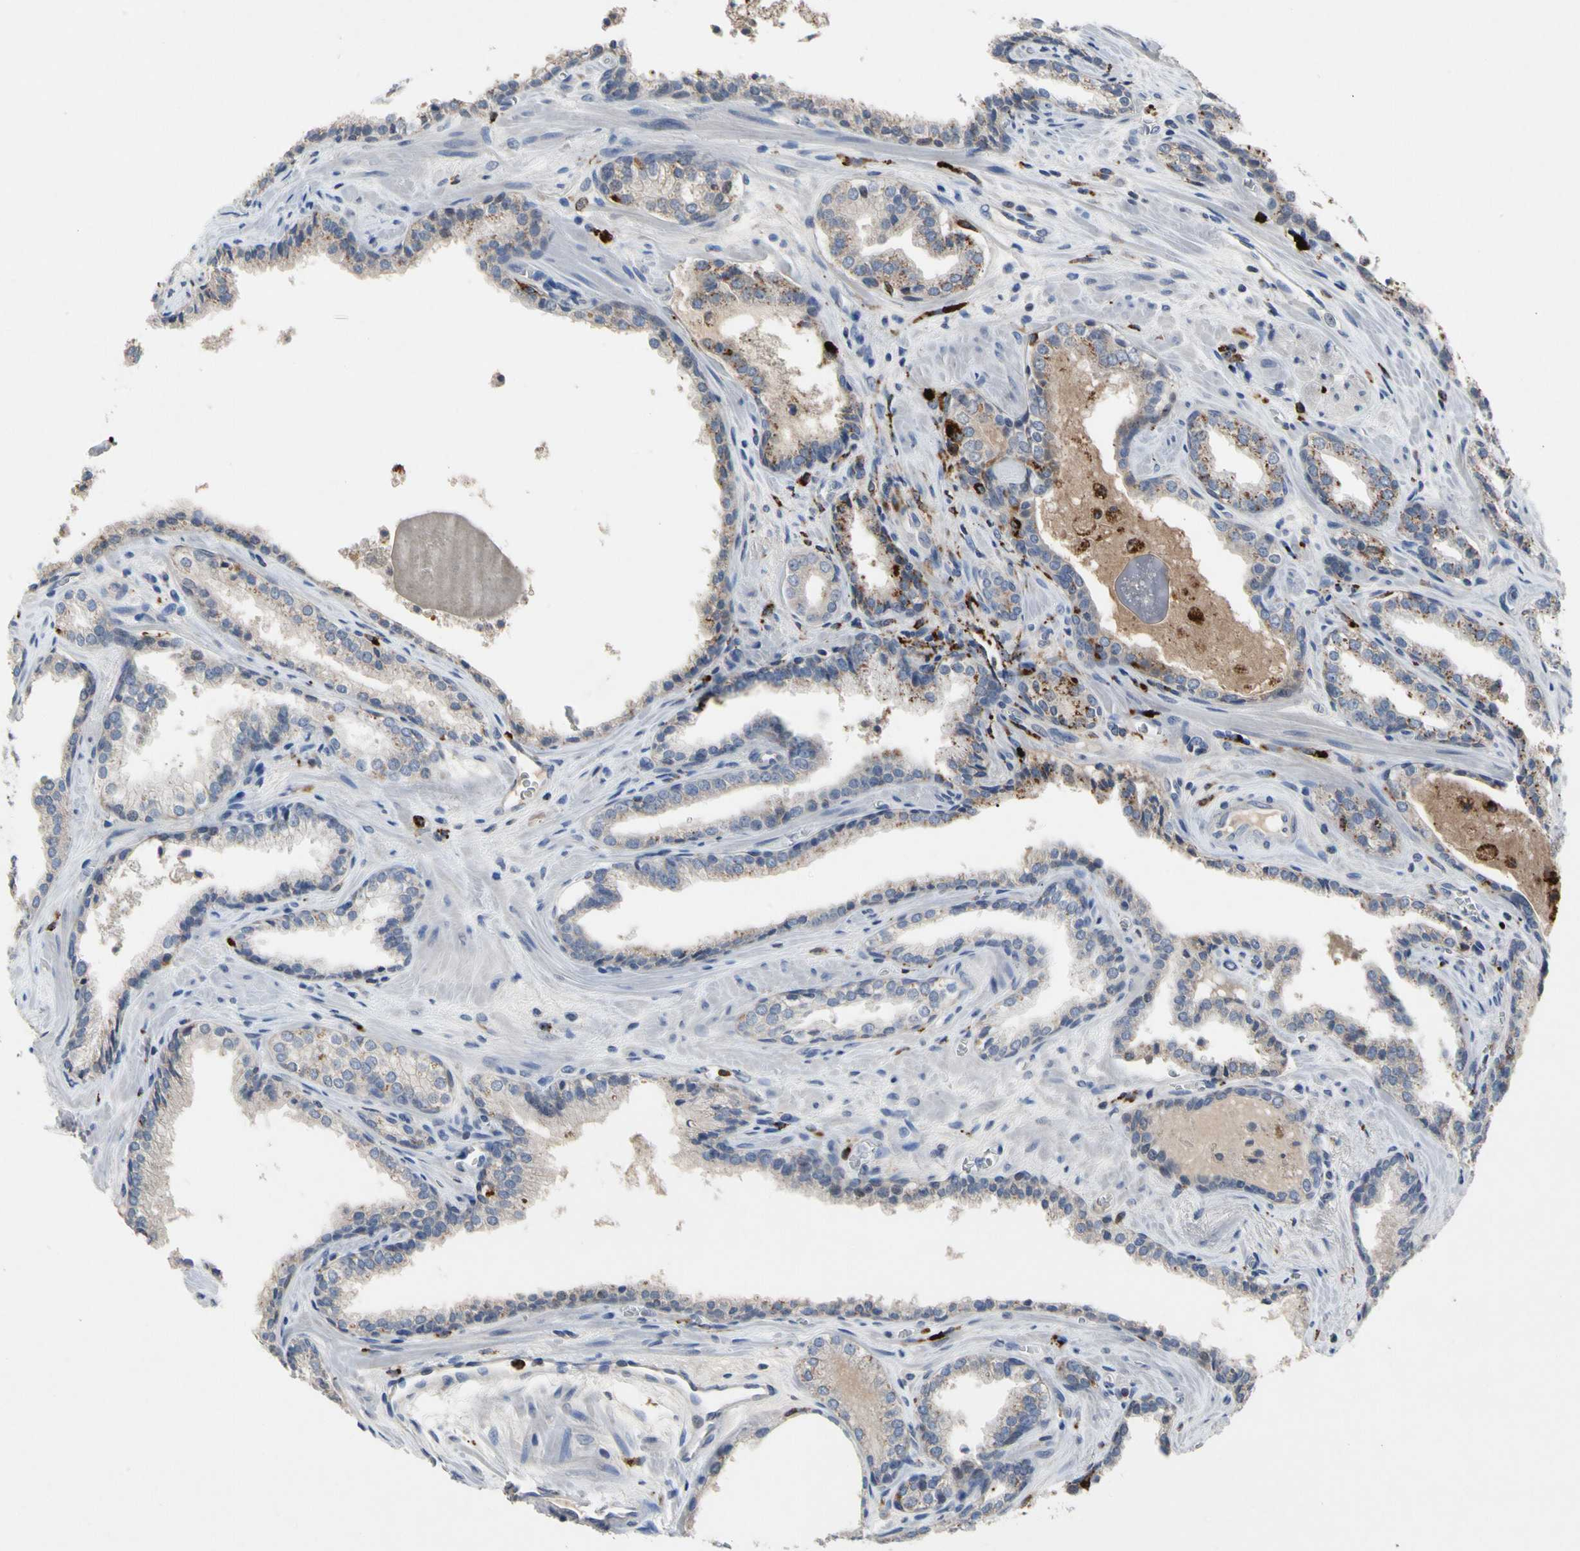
{"staining": {"intensity": "weak", "quantity": "25%-75%", "location": "cytoplasmic/membranous"}, "tissue": "prostate cancer", "cell_type": "Tumor cells", "image_type": "cancer", "snomed": [{"axis": "morphology", "description": "Adenocarcinoma, Low grade"}, {"axis": "topography", "description": "Prostate"}], "caption": "This is an image of immunohistochemistry staining of prostate cancer, which shows weak positivity in the cytoplasmic/membranous of tumor cells.", "gene": "ADA2", "patient": {"sex": "male", "age": 60}}